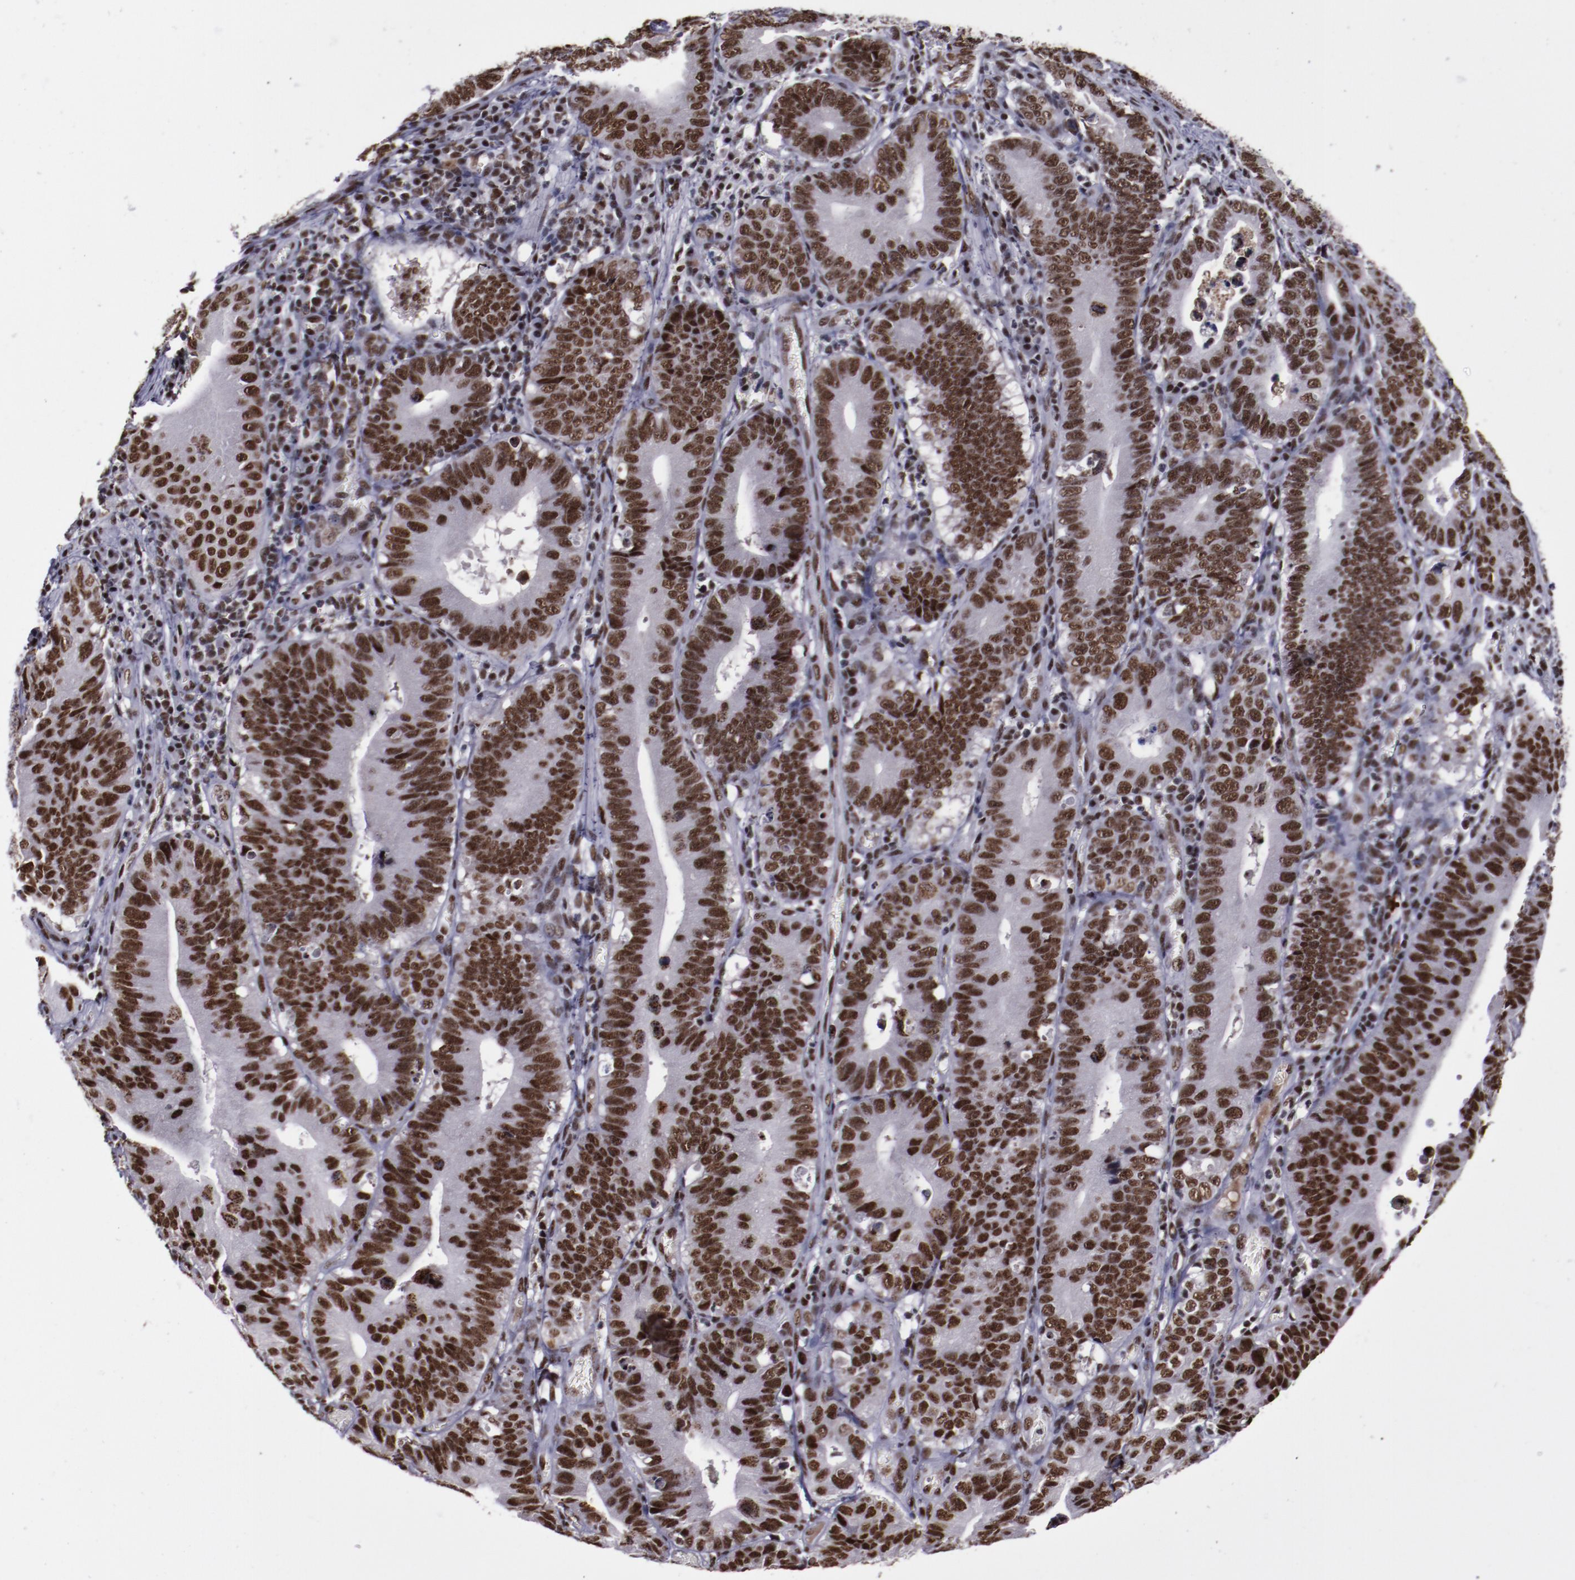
{"staining": {"intensity": "strong", "quantity": ">75%", "location": "nuclear"}, "tissue": "stomach cancer", "cell_type": "Tumor cells", "image_type": "cancer", "snomed": [{"axis": "morphology", "description": "Adenocarcinoma, NOS"}, {"axis": "topography", "description": "Stomach"}, {"axis": "topography", "description": "Gastric cardia"}], "caption": "This histopathology image displays immunohistochemistry (IHC) staining of human stomach cancer (adenocarcinoma), with high strong nuclear expression in approximately >75% of tumor cells.", "gene": "ERH", "patient": {"sex": "male", "age": 59}}